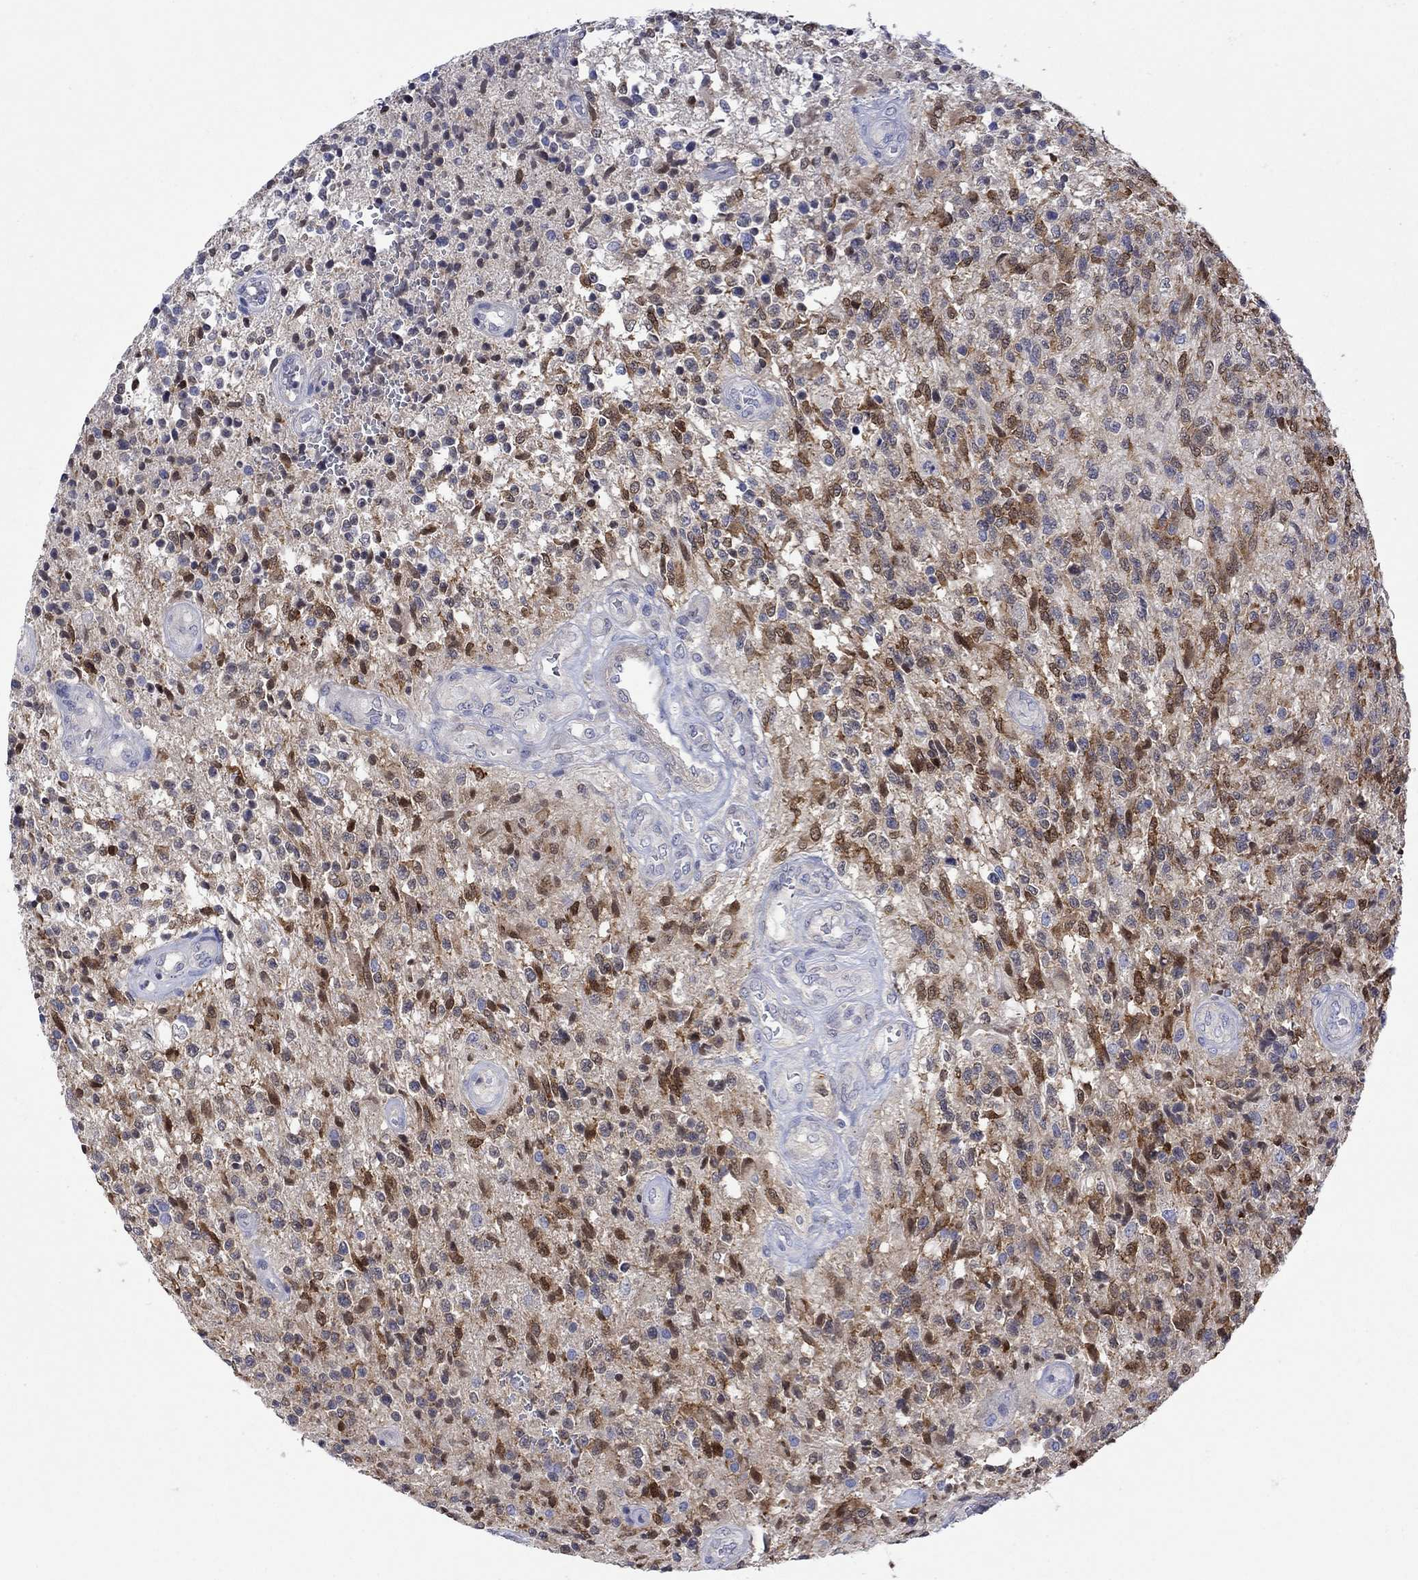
{"staining": {"intensity": "strong", "quantity": "<25%", "location": "cytoplasmic/membranous"}, "tissue": "glioma", "cell_type": "Tumor cells", "image_type": "cancer", "snomed": [{"axis": "morphology", "description": "Glioma, malignant, High grade"}, {"axis": "topography", "description": "Brain"}], "caption": "About <25% of tumor cells in glioma reveal strong cytoplasmic/membranous protein positivity as visualized by brown immunohistochemical staining.", "gene": "MSI1", "patient": {"sex": "male", "age": 56}}